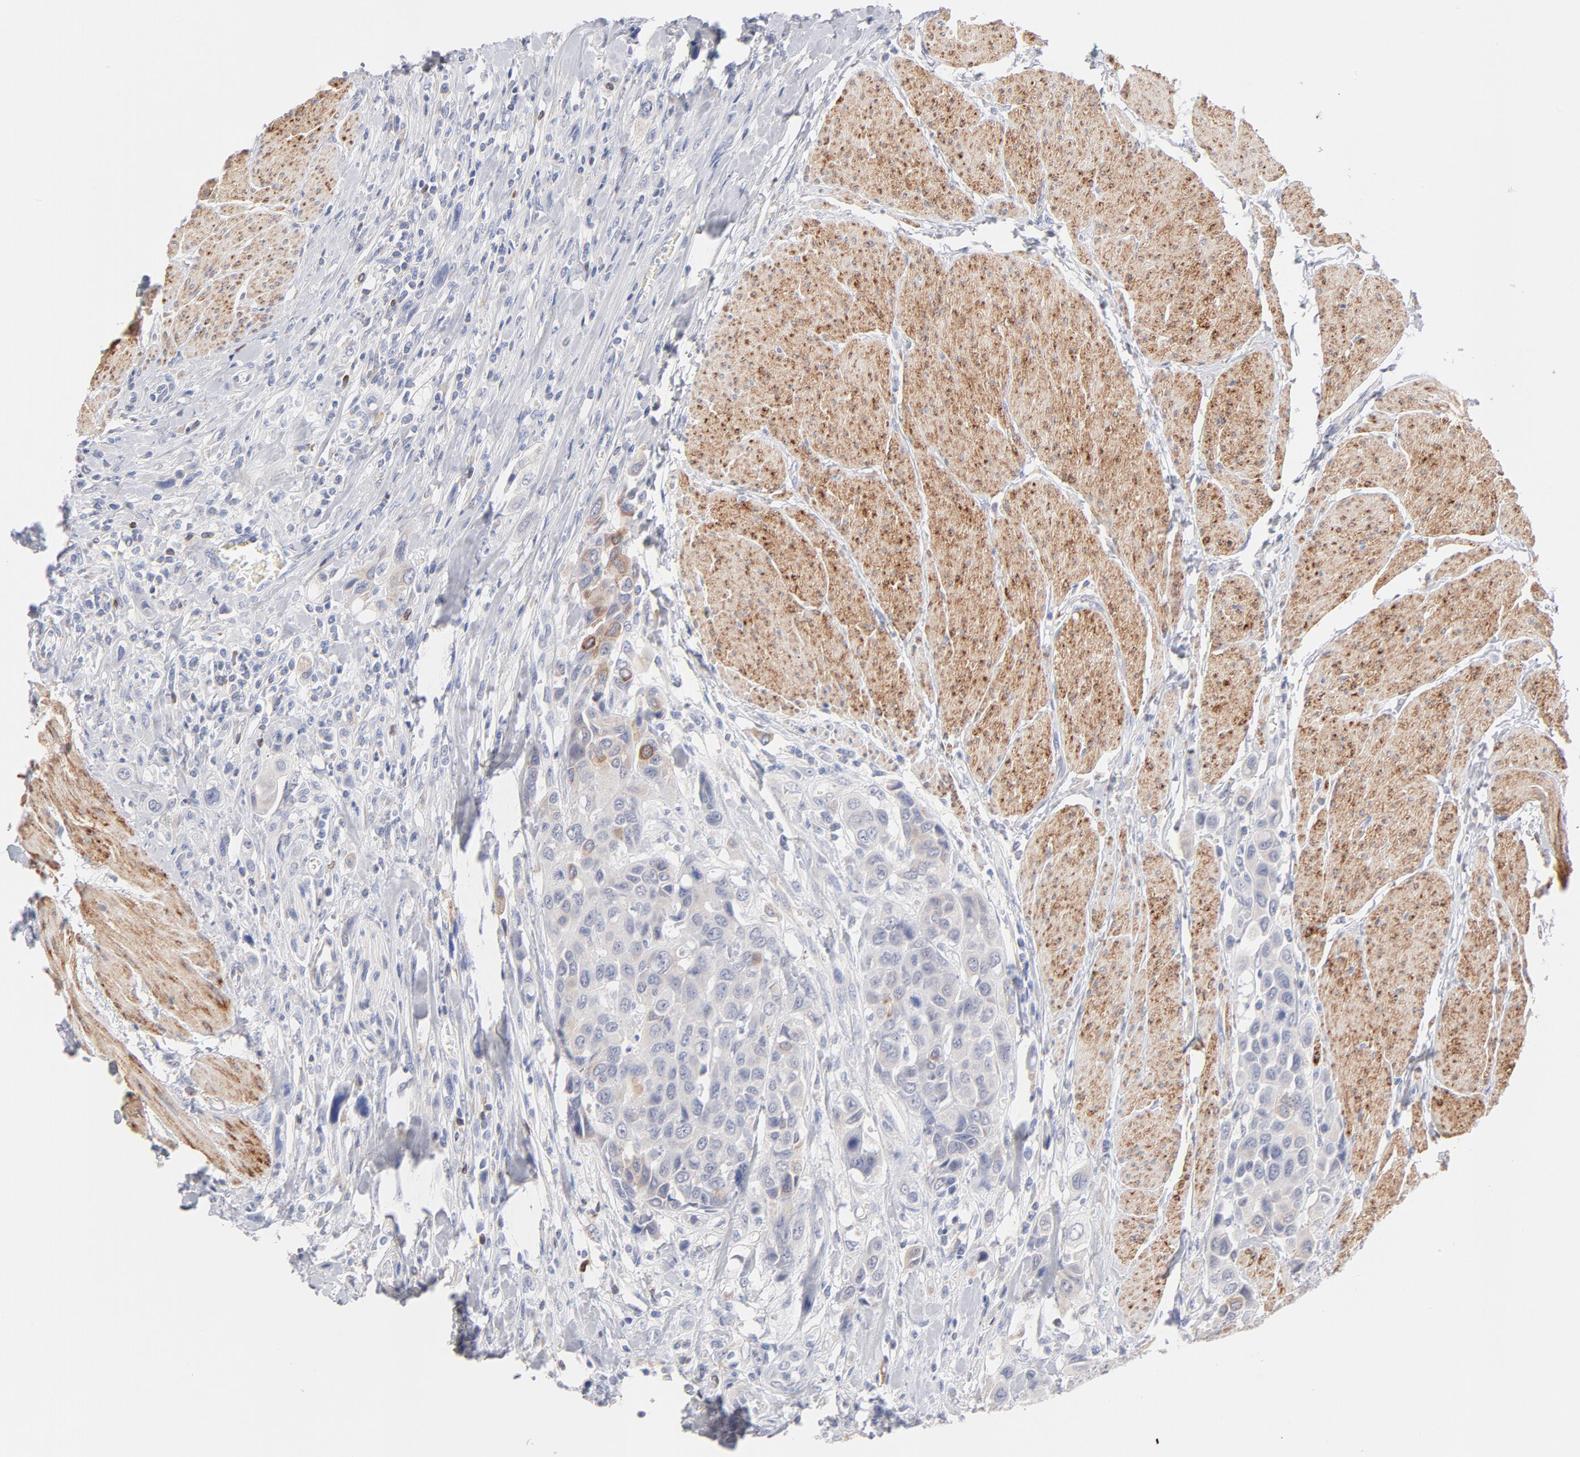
{"staining": {"intensity": "moderate", "quantity": "<25%", "location": "cytoplasmic/membranous"}, "tissue": "urothelial cancer", "cell_type": "Tumor cells", "image_type": "cancer", "snomed": [{"axis": "morphology", "description": "Urothelial carcinoma, High grade"}, {"axis": "topography", "description": "Urinary bladder"}], "caption": "Urothelial carcinoma (high-grade) stained with a brown dye displays moderate cytoplasmic/membranous positive positivity in about <25% of tumor cells.", "gene": "MID1", "patient": {"sex": "male", "age": 50}}